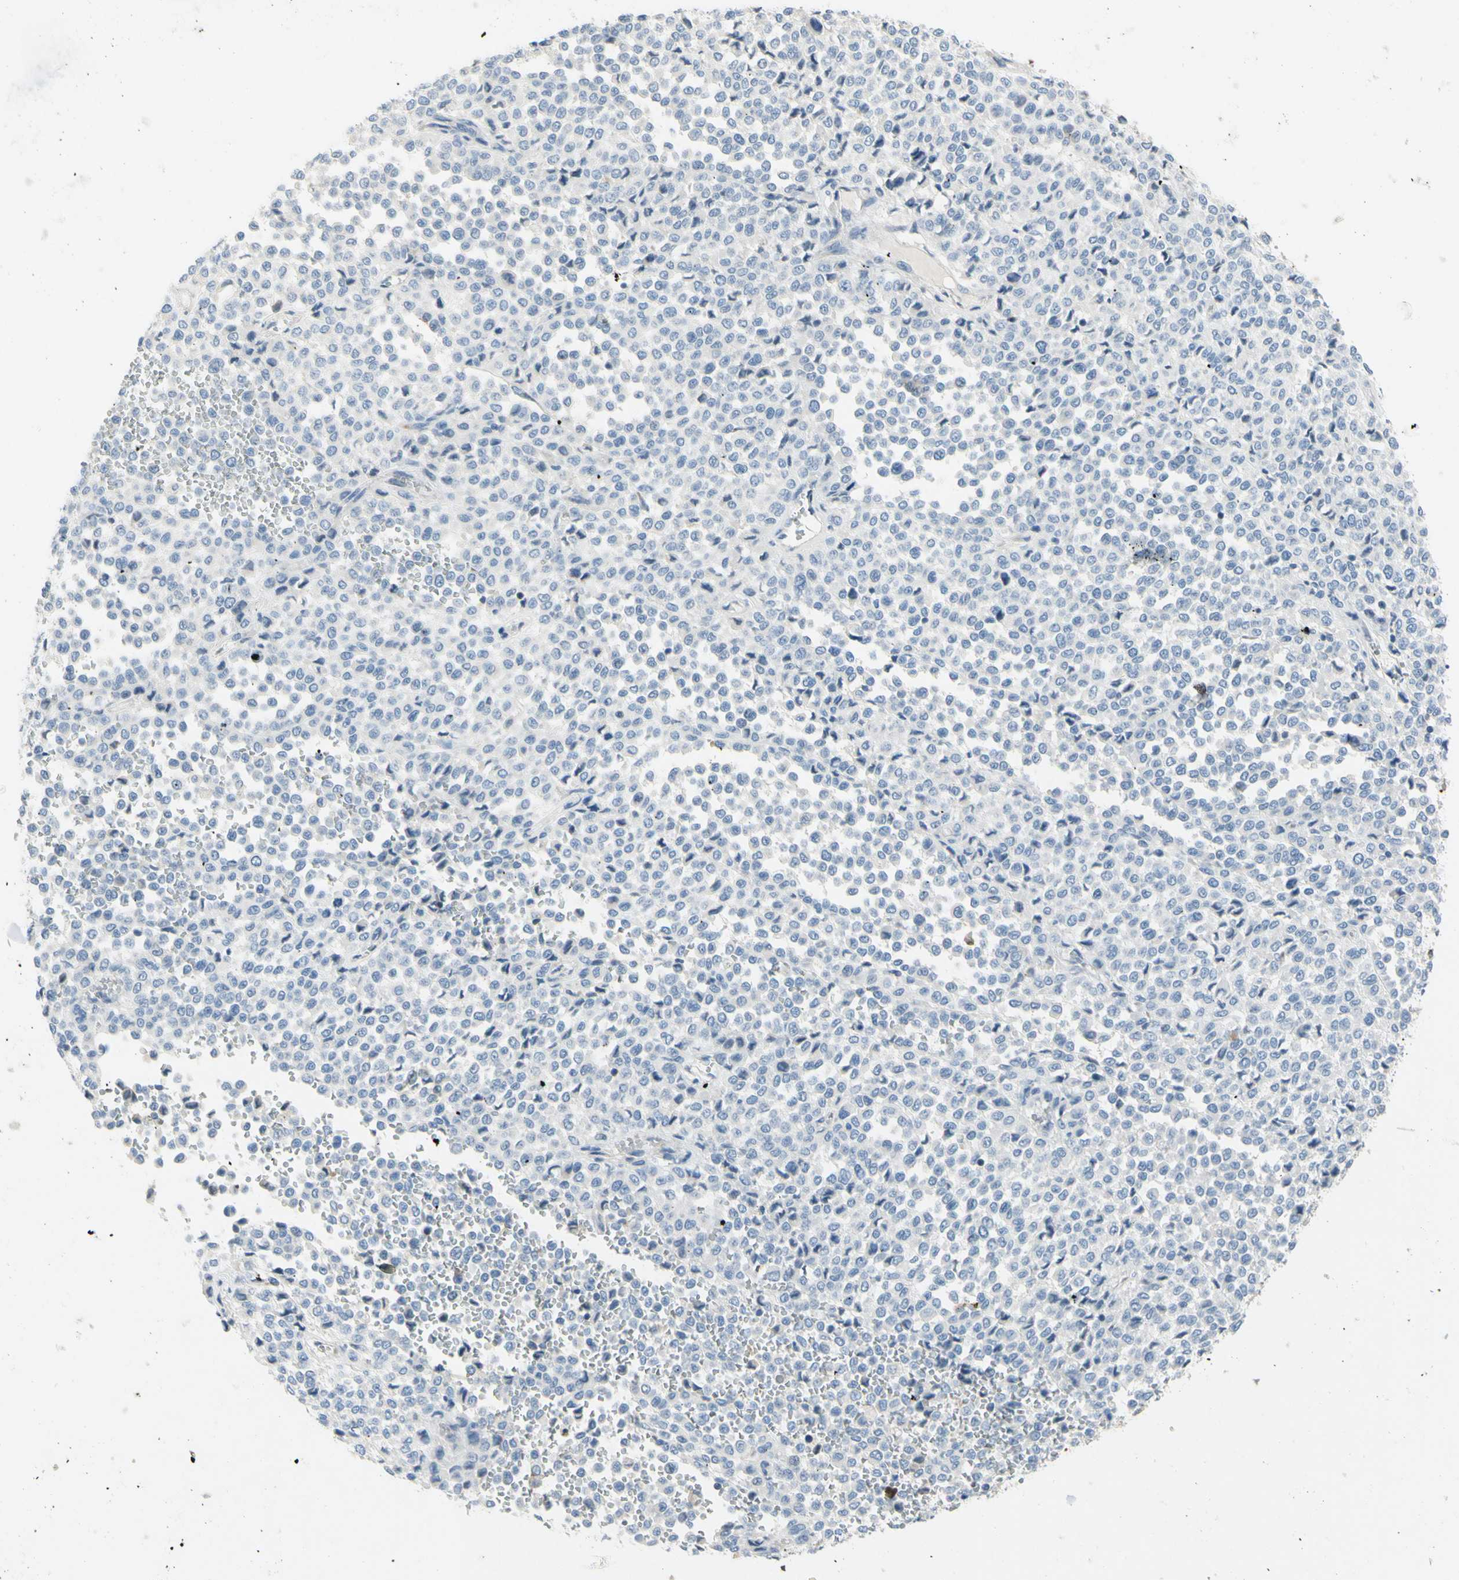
{"staining": {"intensity": "negative", "quantity": "none", "location": "none"}, "tissue": "melanoma", "cell_type": "Tumor cells", "image_type": "cancer", "snomed": [{"axis": "morphology", "description": "Malignant melanoma, Metastatic site"}, {"axis": "topography", "description": "Pancreas"}], "caption": "There is no significant expression in tumor cells of malignant melanoma (metastatic site). Nuclei are stained in blue.", "gene": "MUC1", "patient": {"sex": "female", "age": 30}}